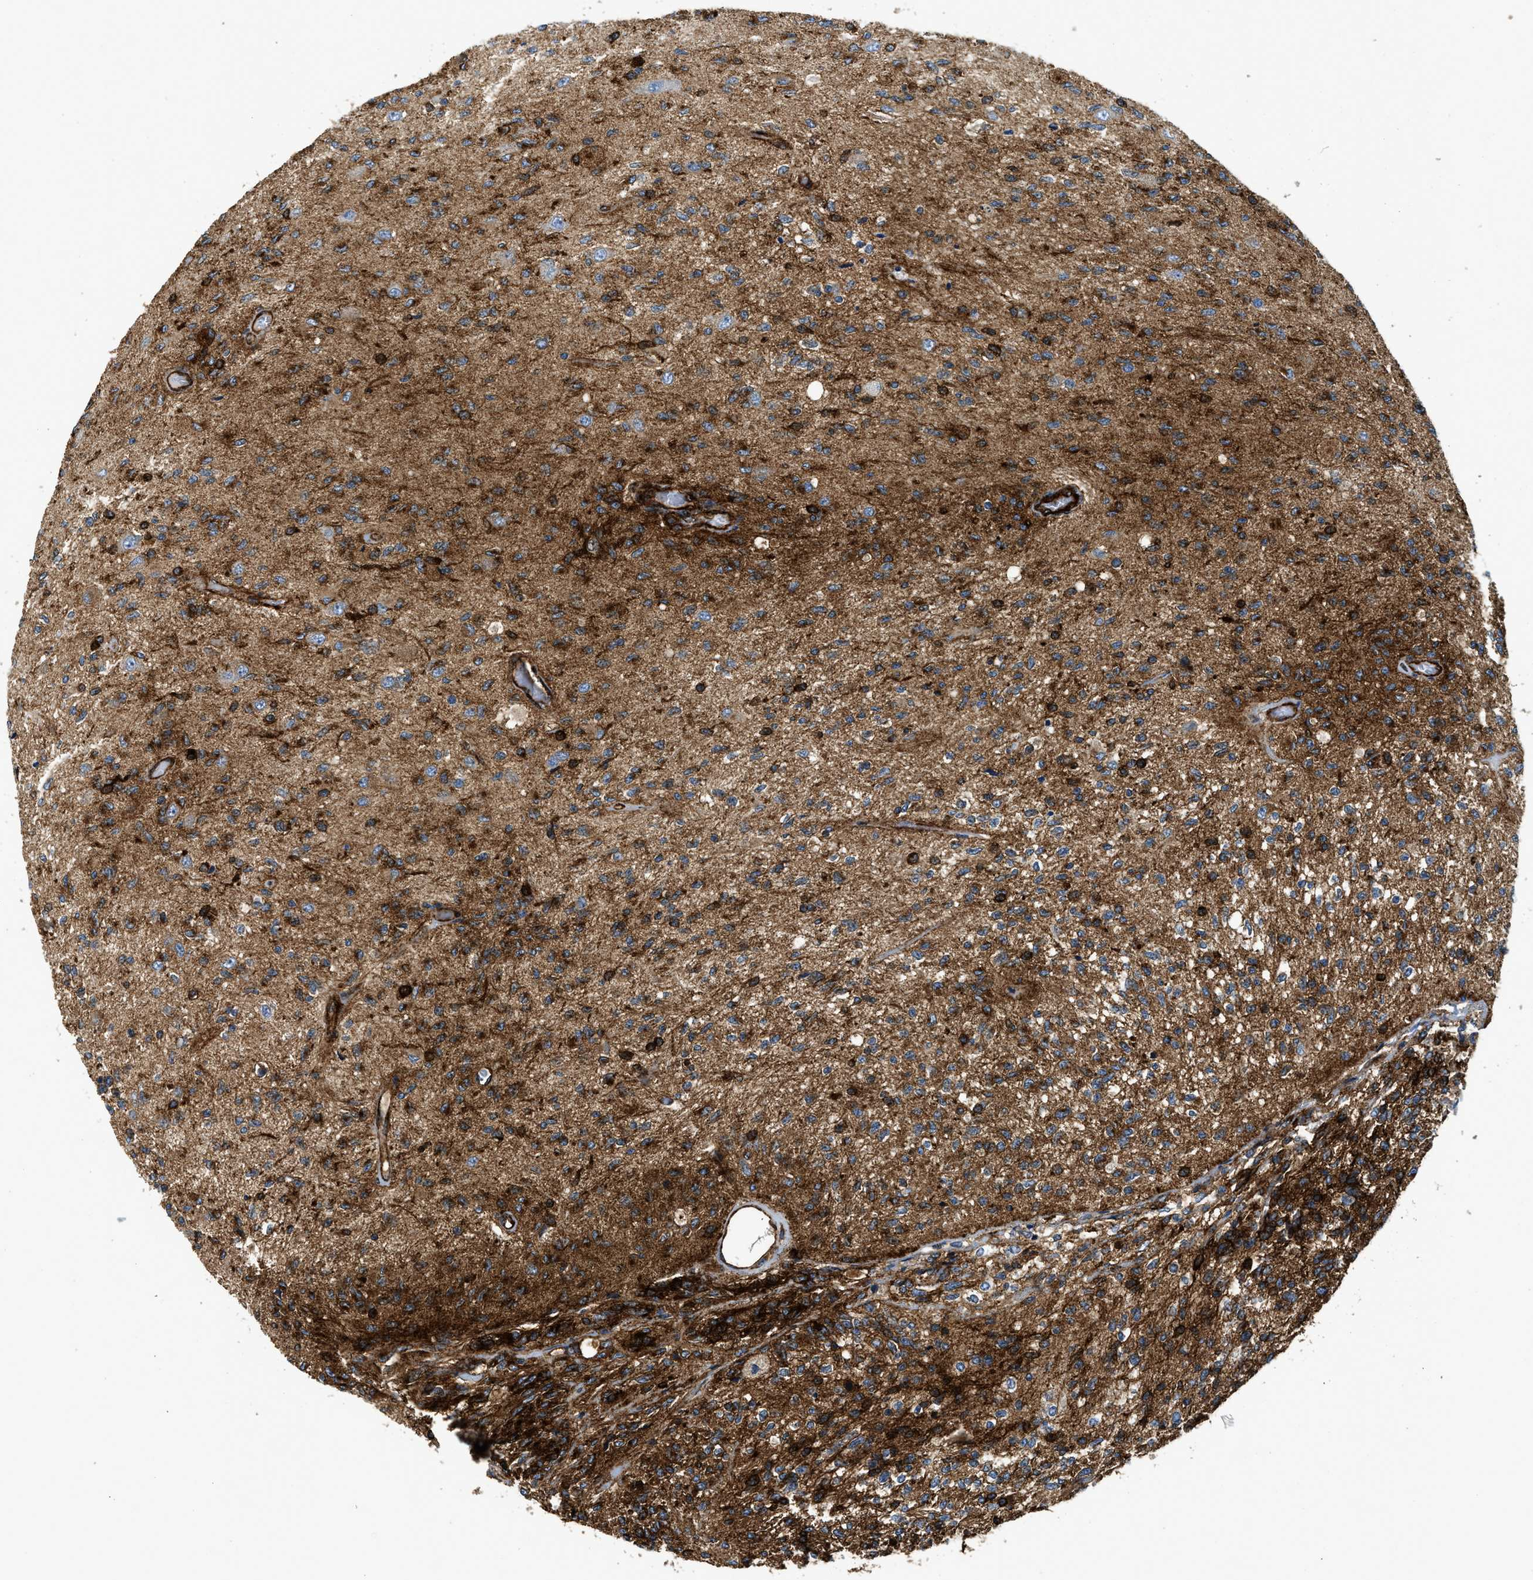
{"staining": {"intensity": "strong", "quantity": ">75%", "location": "cytoplasmic/membranous"}, "tissue": "glioma", "cell_type": "Tumor cells", "image_type": "cancer", "snomed": [{"axis": "morphology", "description": "Normal tissue, NOS"}, {"axis": "morphology", "description": "Glioma, malignant, High grade"}, {"axis": "topography", "description": "Cerebral cortex"}], "caption": "This micrograph demonstrates immunohistochemistry staining of human malignant glioma (high-grade), with high strong cytoplasmic/membranous positivity in about >75% of tumor cells.", "gene": "HIP1", "patient": {"sex": "male", "age": 77}}